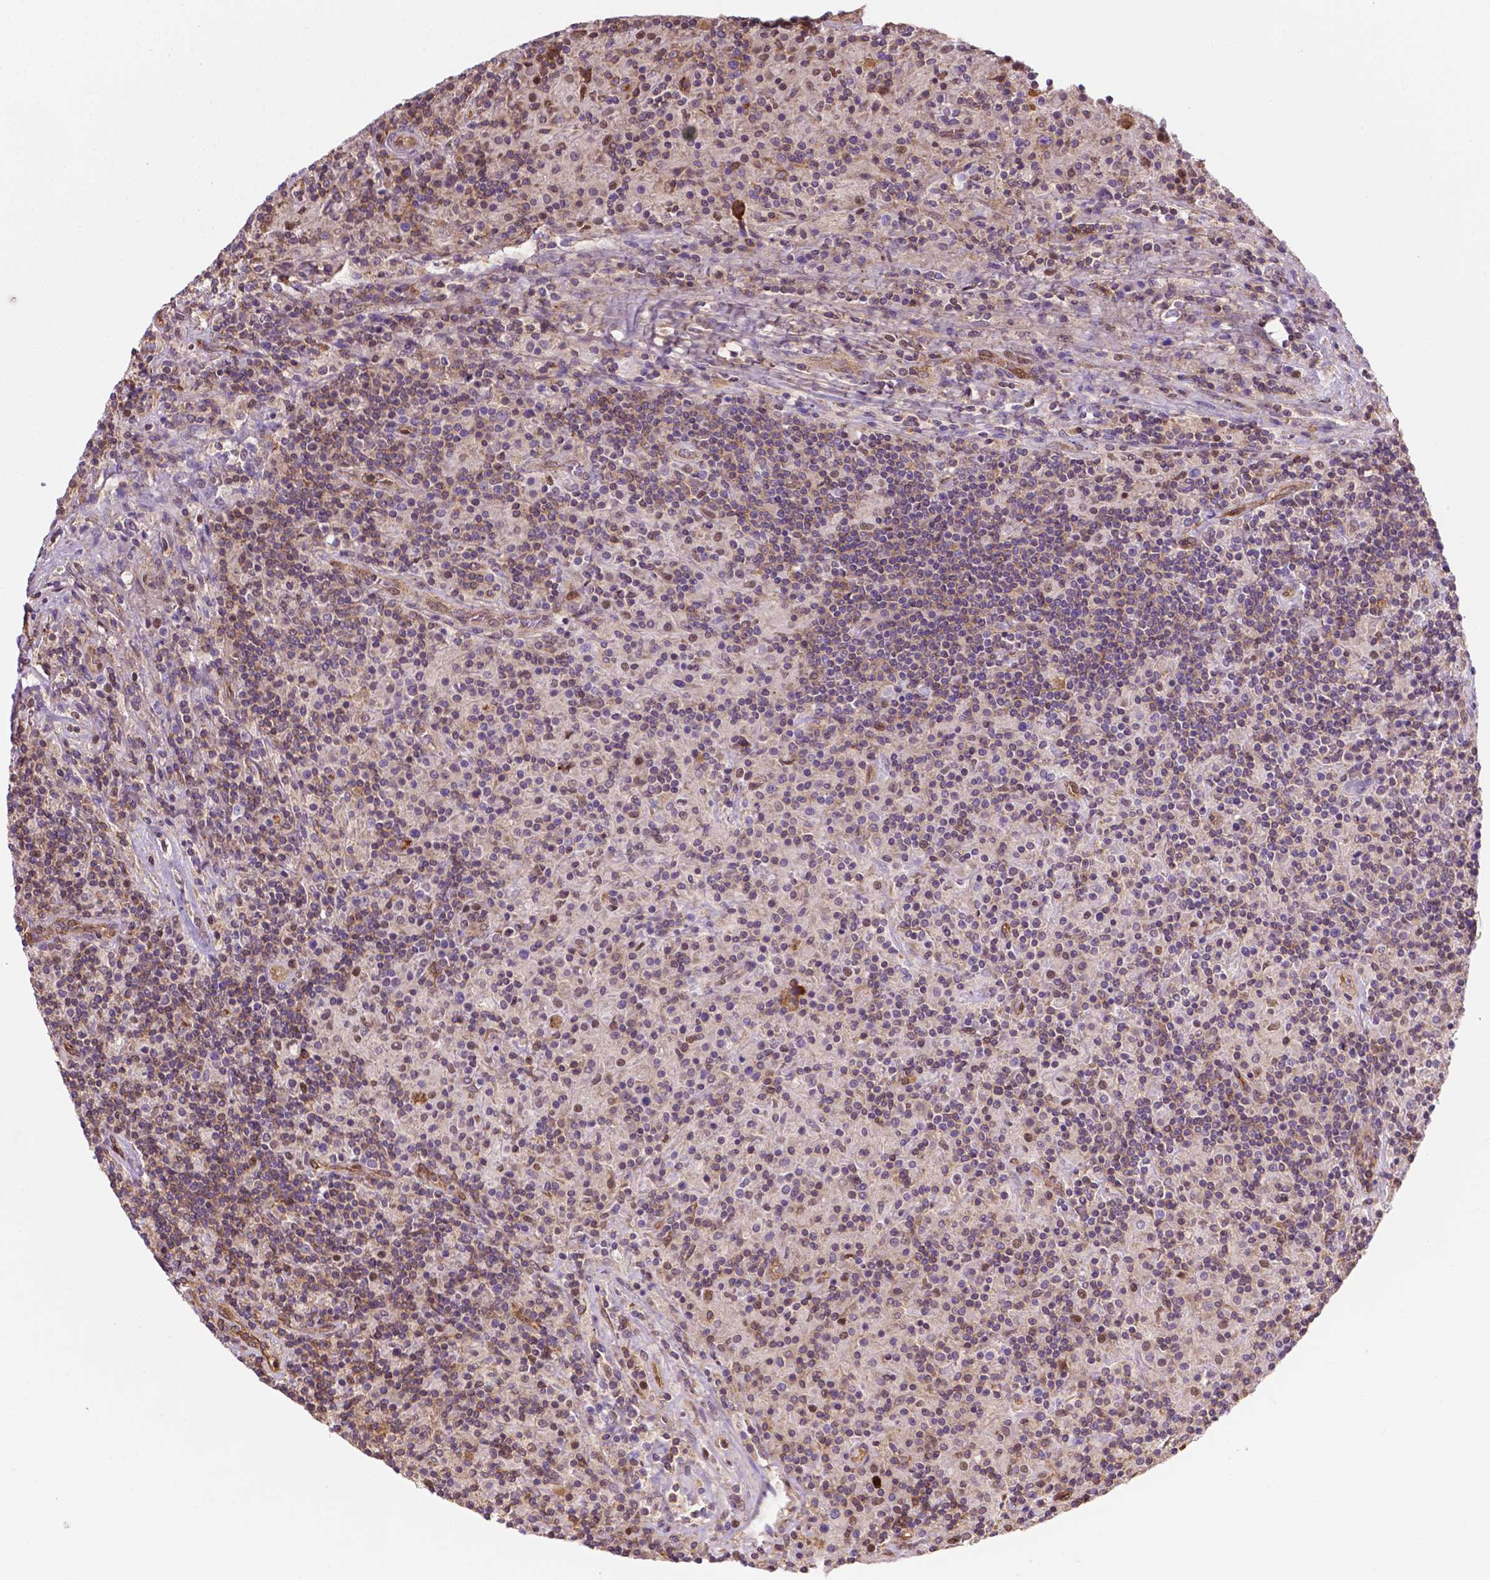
{"staining": {"intensity": "moderate", "quantity": "25%-75%", "location": "cytoplasmic/membranous"}, "tissue": "lymphoma", "cell_type": "Tumor cells", "image_type": "cancer", "snomed": [{"axis": "morphology", "description": "Hodgkin's disease, NOS"}, {"axis": "topography", "description": "Lymph node"}], "caption": "High-power microscopy captured an immunohistochemistry (IHC) micrograph of Hodgkin's disease, revealing moderate cytoplasmic/membranous staining in approximately 25%-75% of tumor cells.", "gene": "DCN", "patient": {"sex": "male", "age": 70}}